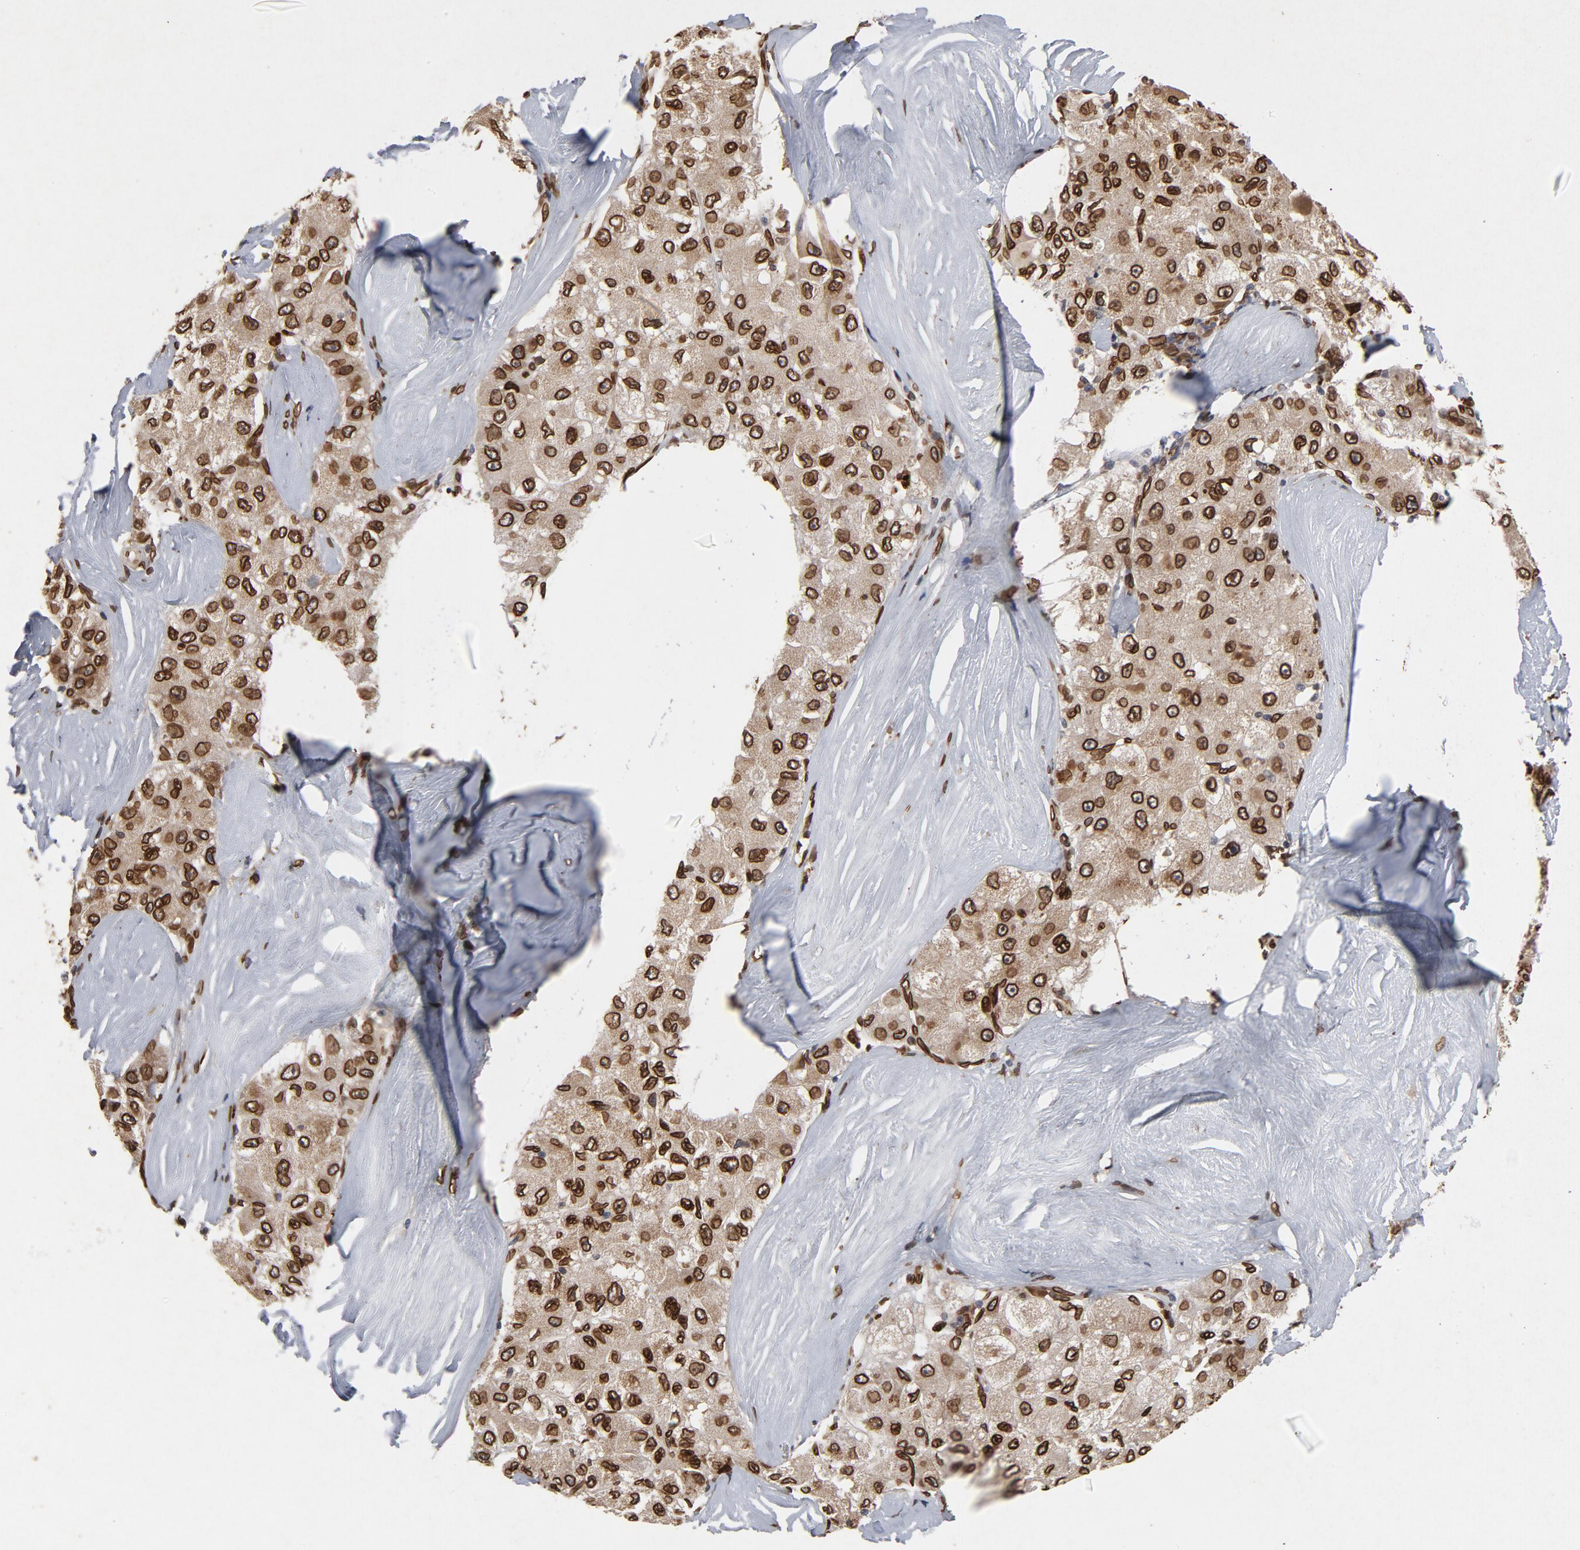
{"staining": {"intensity": "strong", "quantity": ">75%", "location": "cytoplasmic/membranous,nuclear"}, "tissue": "liver cancer", "cell_type": "Tumor cells", "image_type": "cancer", "snomed": [{"axis": "morphology", "description": "Carcinoma, Hepatocellular, NOS"}, {"axis": "topography", "description": "Liver"}], "caption": "Brown immunohistochemical staining in liver hepatocellular carcinoma reveals strong cytoplasmic/membranous and nuclear staining in about >75% of tumor cells.", "gene": "LMNA", "patient": {"sex": "male", "age": 80}}